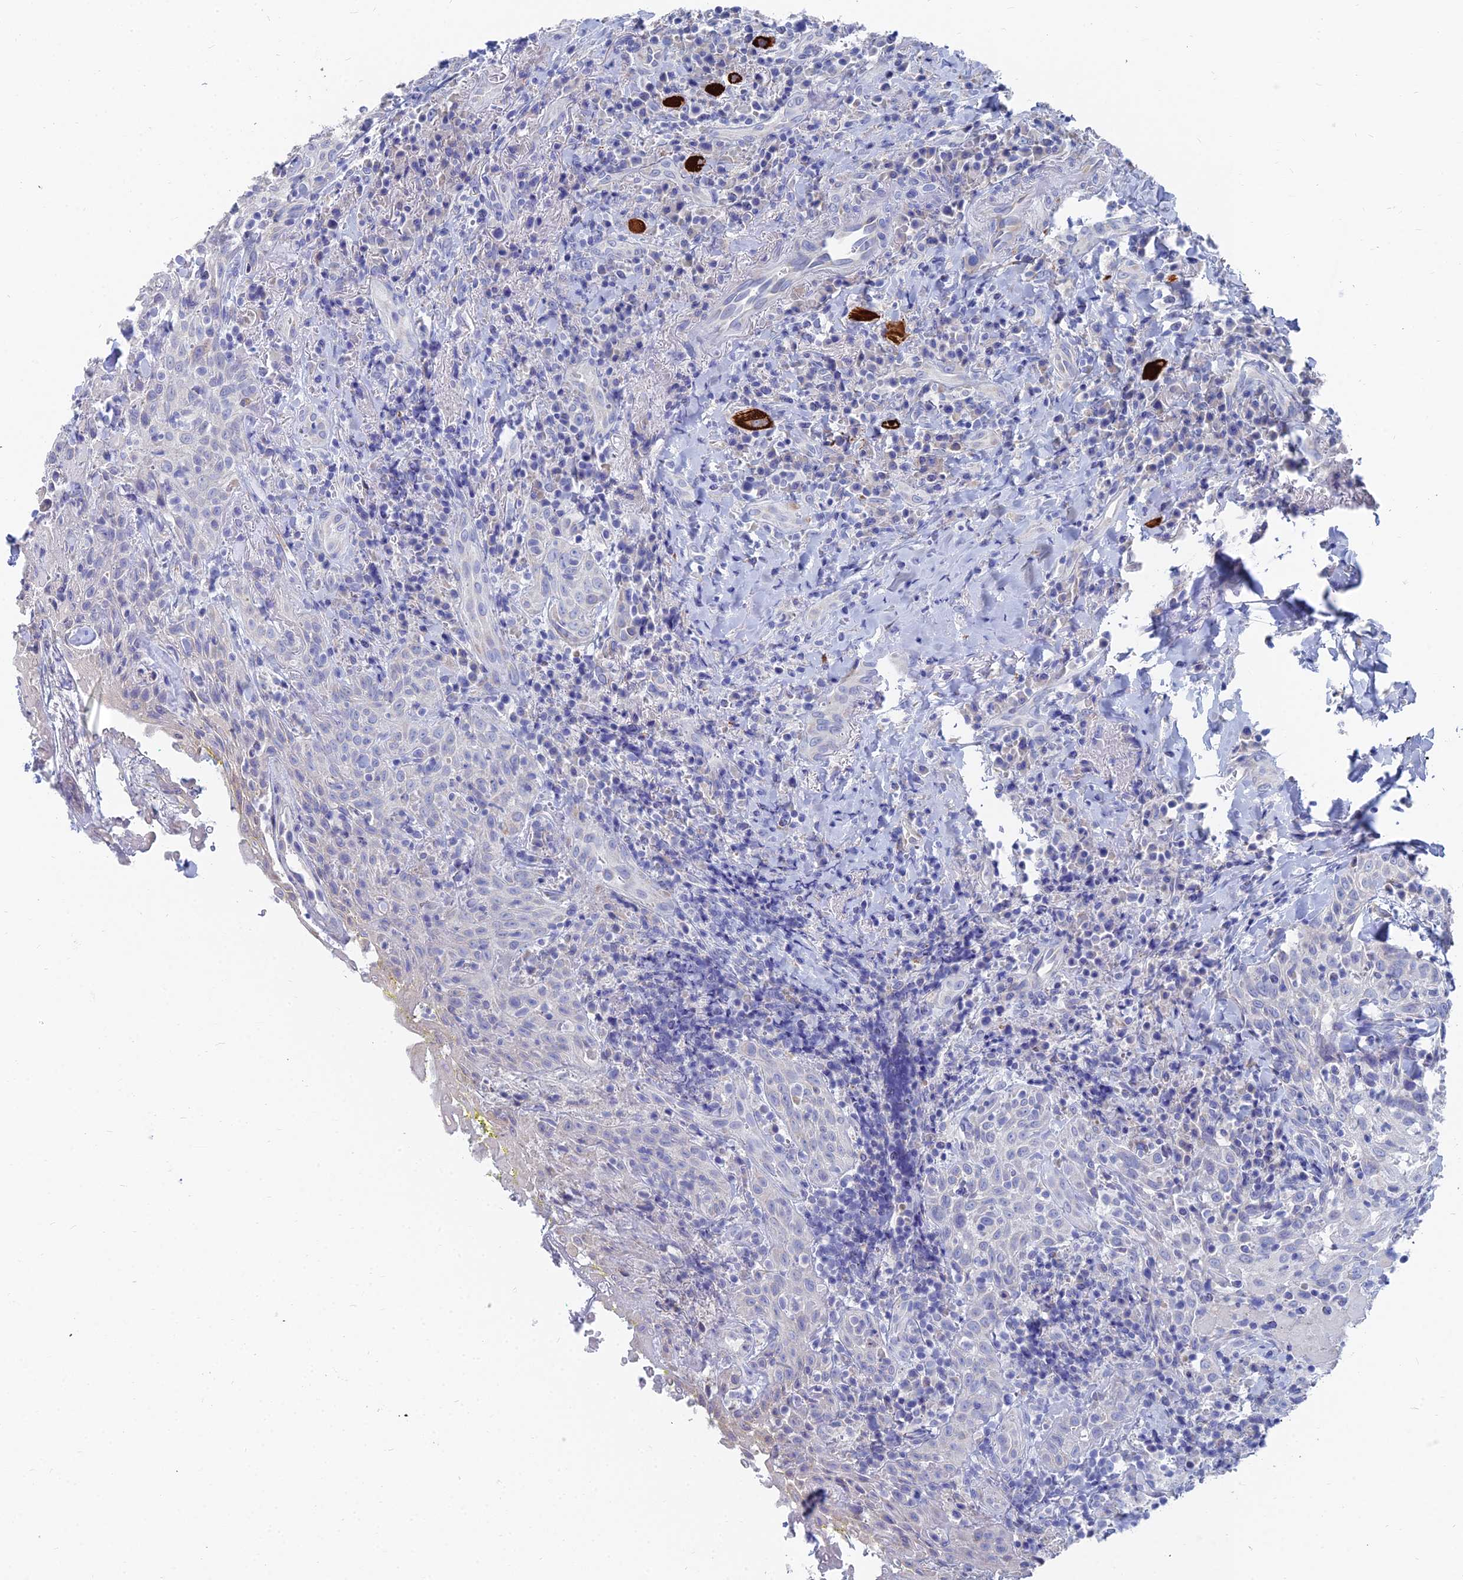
{"staining": {"intensity": "negative", "quantity": "none", "location": "none"}, "tissue": "head and neck cancer", "cell_type": "Tumor cells", "image_type": "cancer", "snomed": [{"axis": "morphology", "description": "Squamous cell carcinoma, NOS"}, {"axis": "topography", "description": "Head-Neck"}], "caption": "Head and neck cancer (squamous cell carcinoma) was stained to show a protein in brown. There is no significant expression in tumor cells.", "gene": "TNNT3", "patient": {"sex": "female", "age": 70}}